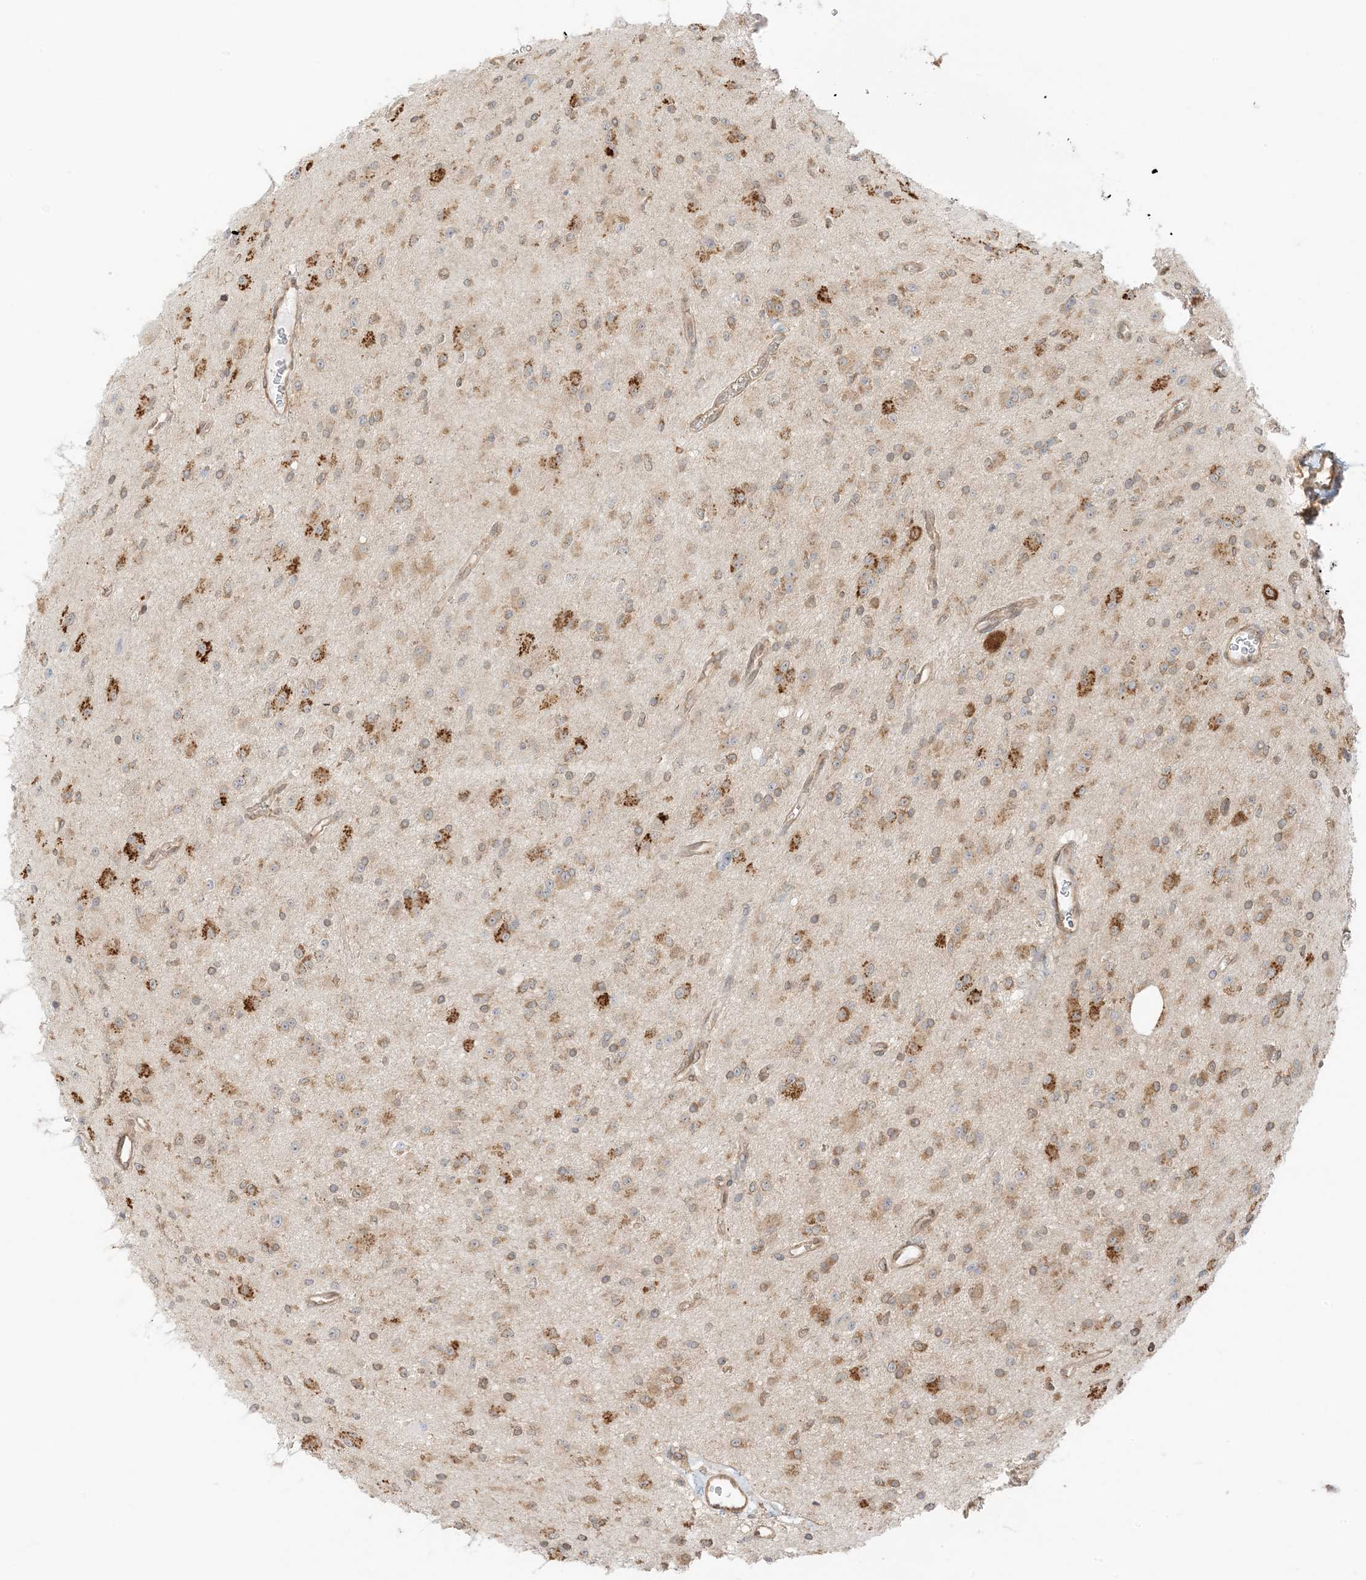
{"staining": {"intensity": "moderate", "quantity": "<25%", "location": "cytoplasmic/membranous"}, "tissue": "glioma", "cell_type": "Tumor cells", "image_type": "cancer", "snomed": [{"axis": "morphology", "description": "Glioma, malignant, High grade"}, {"axis": "topography", "description": "Brain"}], "caption": "DAB immunohistochemical staining of human malignant high-grade glioma displays moderate cytoplasmic/membranous protein expression in about <25% of tumor cells.", "gene": "UBAP2L", "patient": {"sex": "male", "age": 34}}